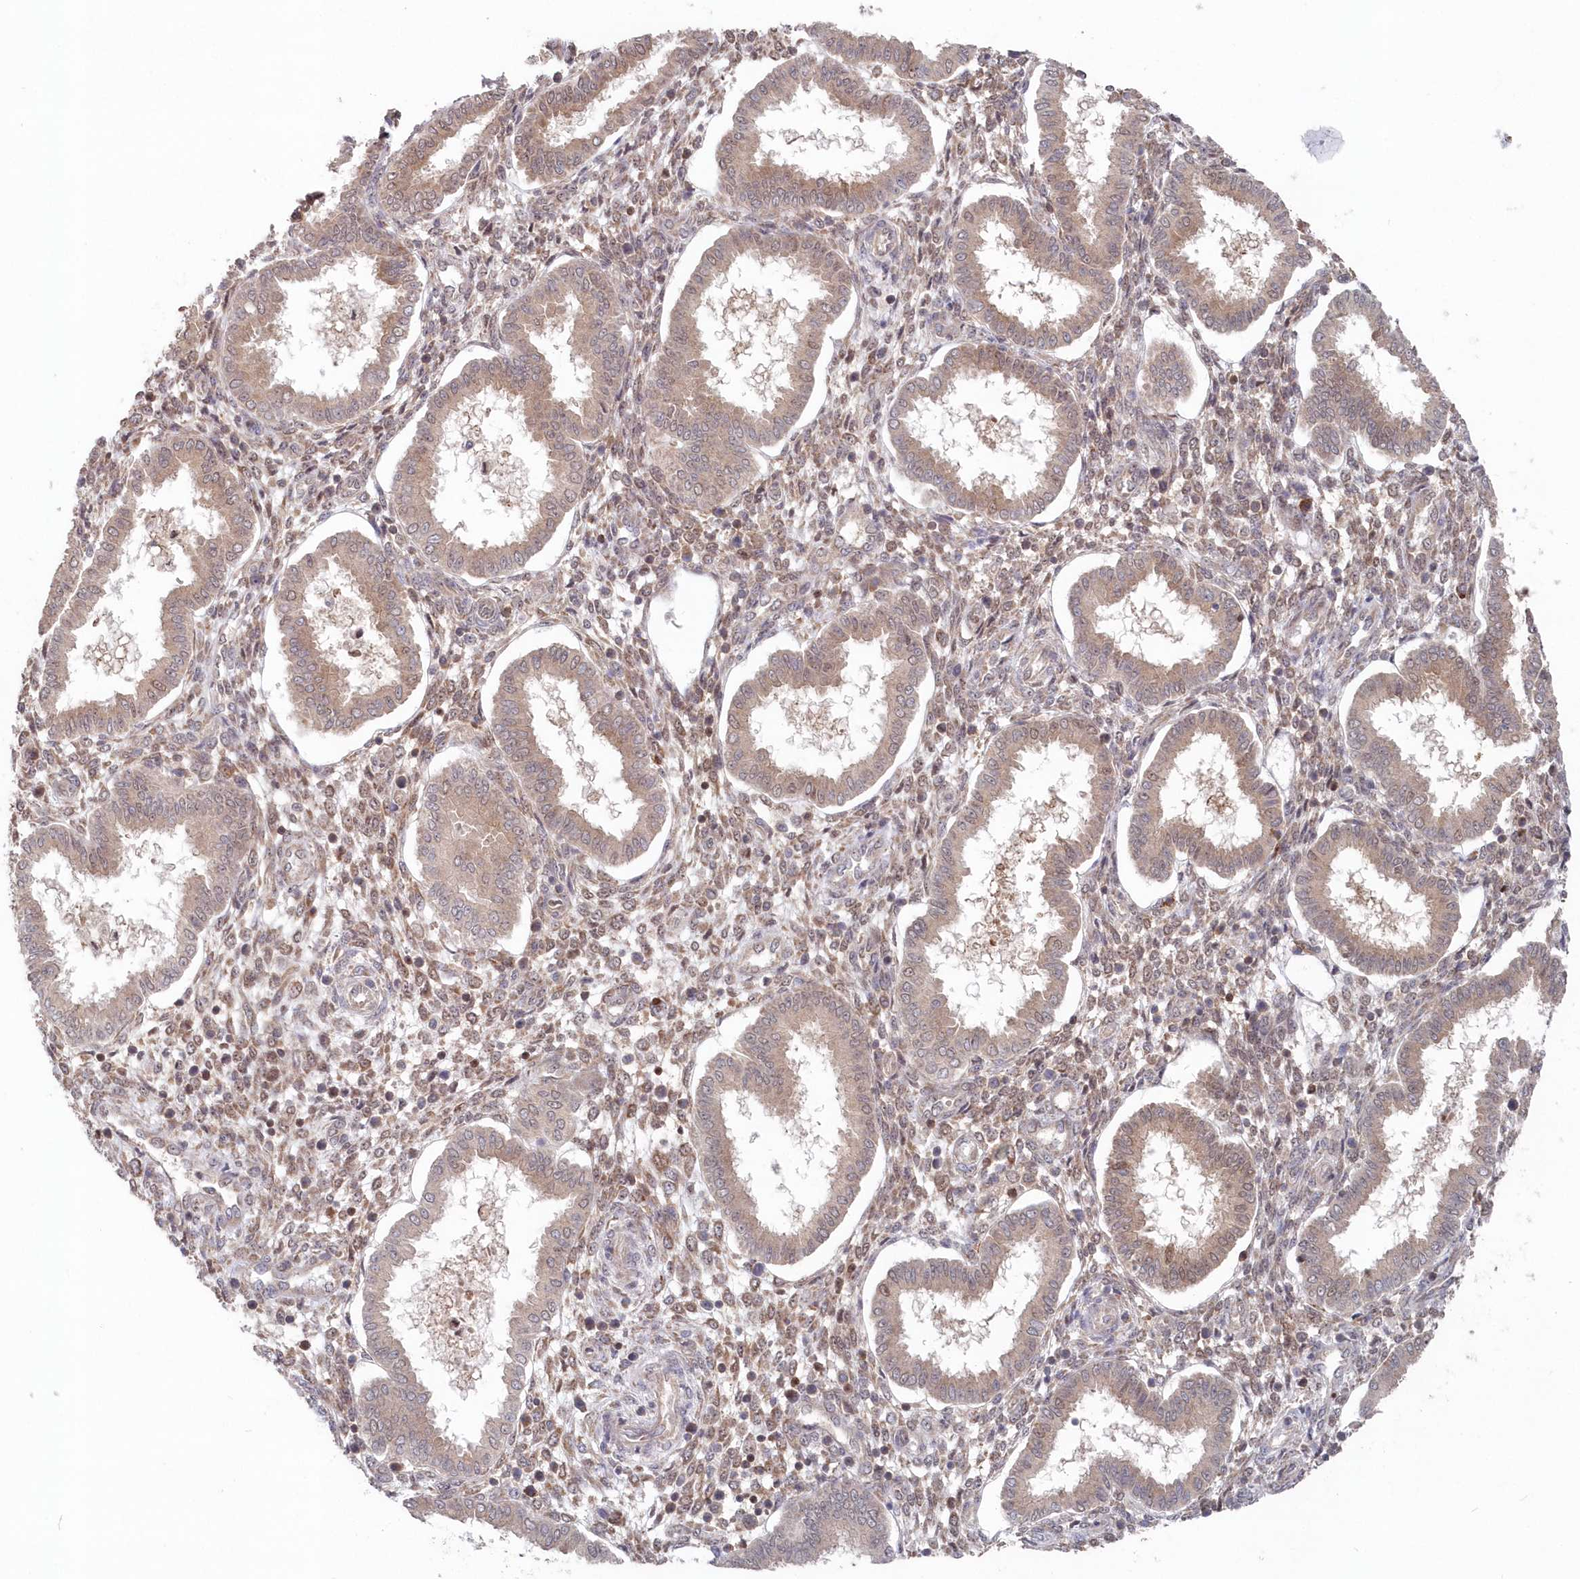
{"staining": {"intensity": "moderate", "quantity": "25%-75%", "location": "nuclear"}, "tissue": "endometrium", "cell_type": "Cells in endometrial stroma", "image_type": "normal", "snomed": [{"axis": "morphology", "description": "Normal tissue, NOS"}, {"axis": "topography", "description": "Endometrium"}], "caption": "A high-resolution photomicrograph shows IHC staining of unremarkable endometrium, which displays moderate nuclear positivity in about 25%-75% of cells in endometrial stroma.", "gene": "ABHD14B", "patient": {"sex": "female", "age": 24}}